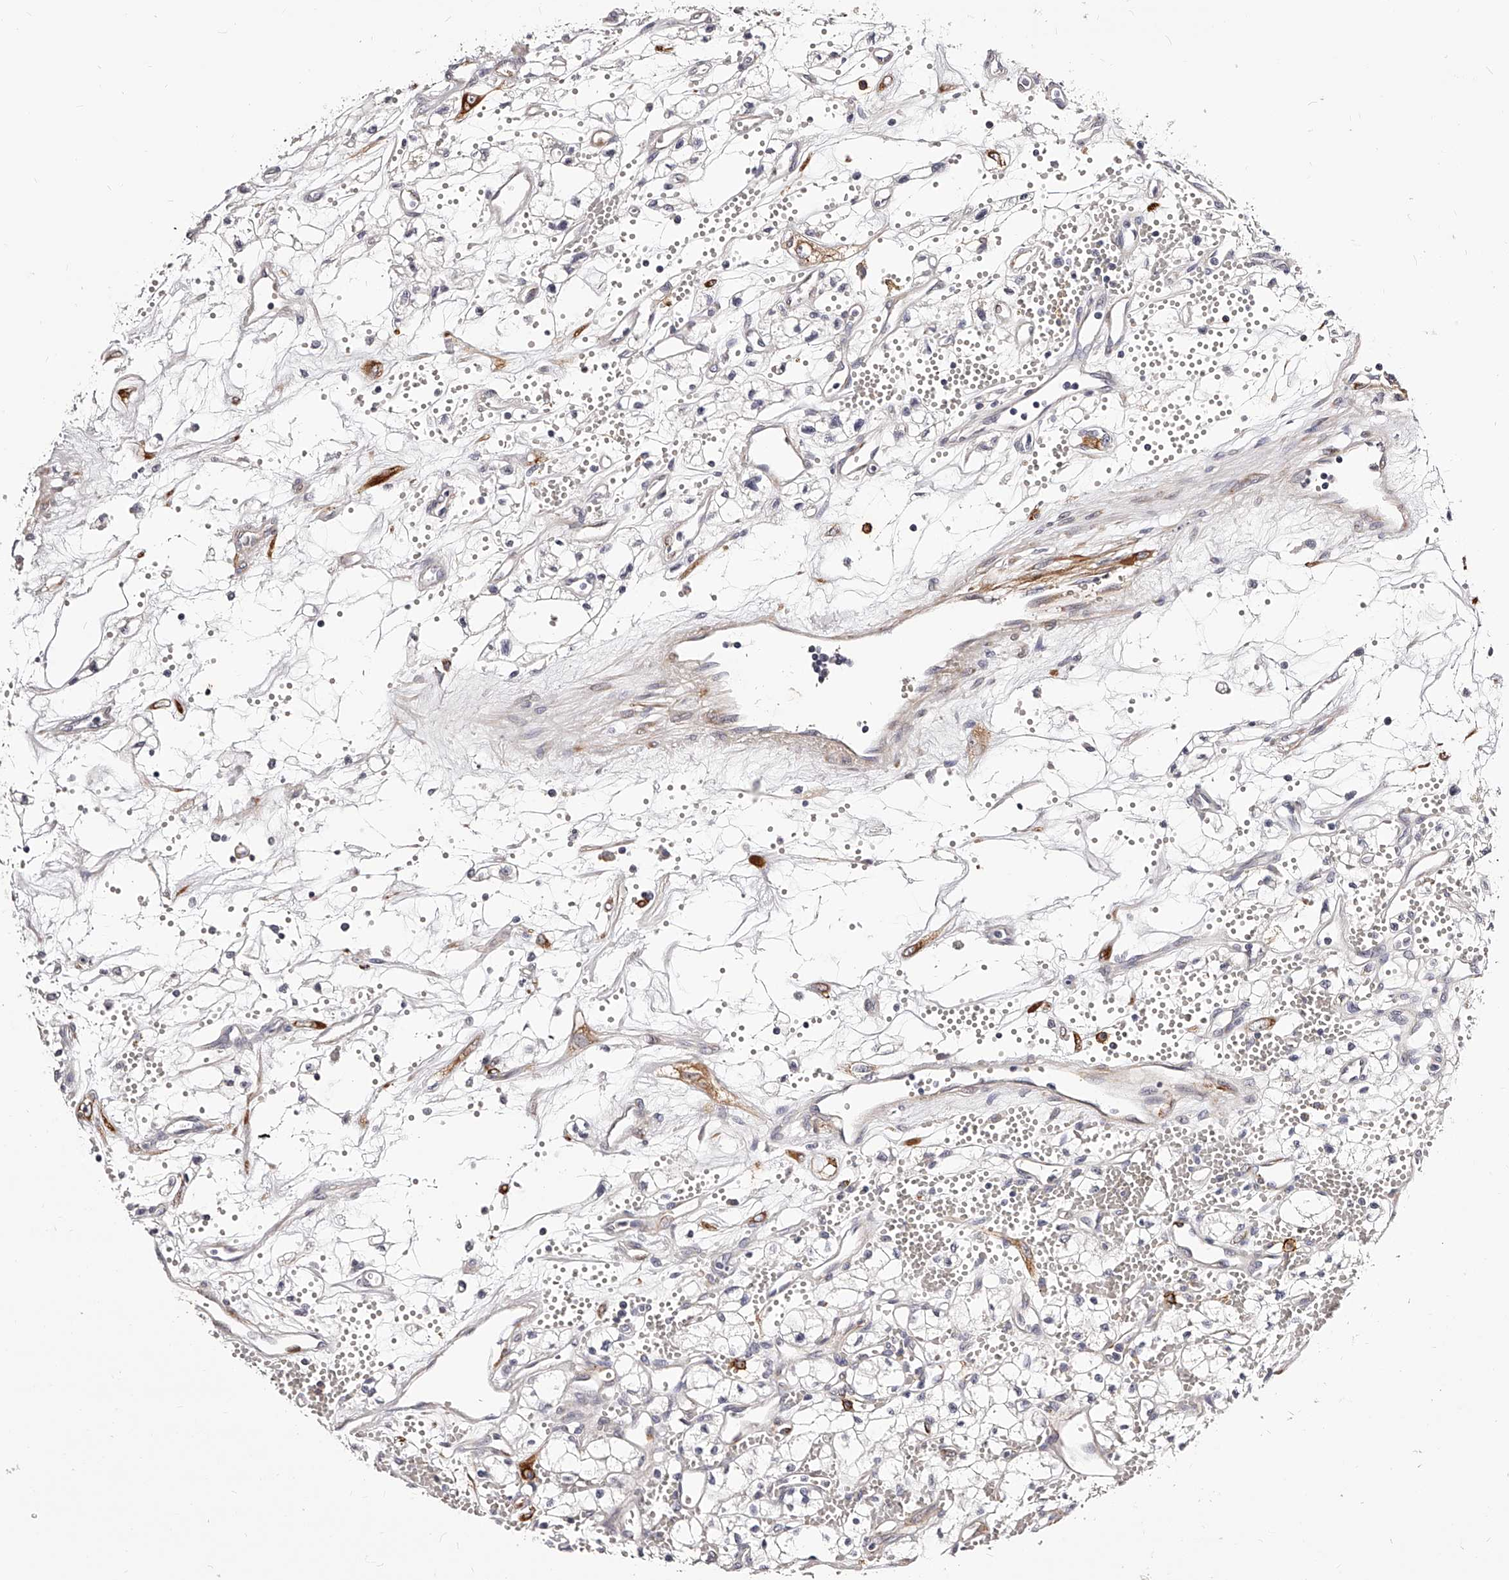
{"staining": {"intensity": "negative", "quantity": "none", "location": "none"}, "tissue": "renal cancer", "cell_type": "Tumor cells", "image_type": "cancer", "snomed": [{"axis": "morphology", "description": "Adenocarcinoma, NOS"}, {"axis": "topography", "description": "Kidney"}], "caption": "Immunohistochemical staining of renal adenocarcinoma shows no significant staining in tumor cells. (Stains: DAB (3,3'-diaminobenzidine) IHC with hematoxylin counter stain, Microscopy: brightfield microscopy at high magnification).", "gene": "CD82", "patient": {"sex": "male", "age": 59}}